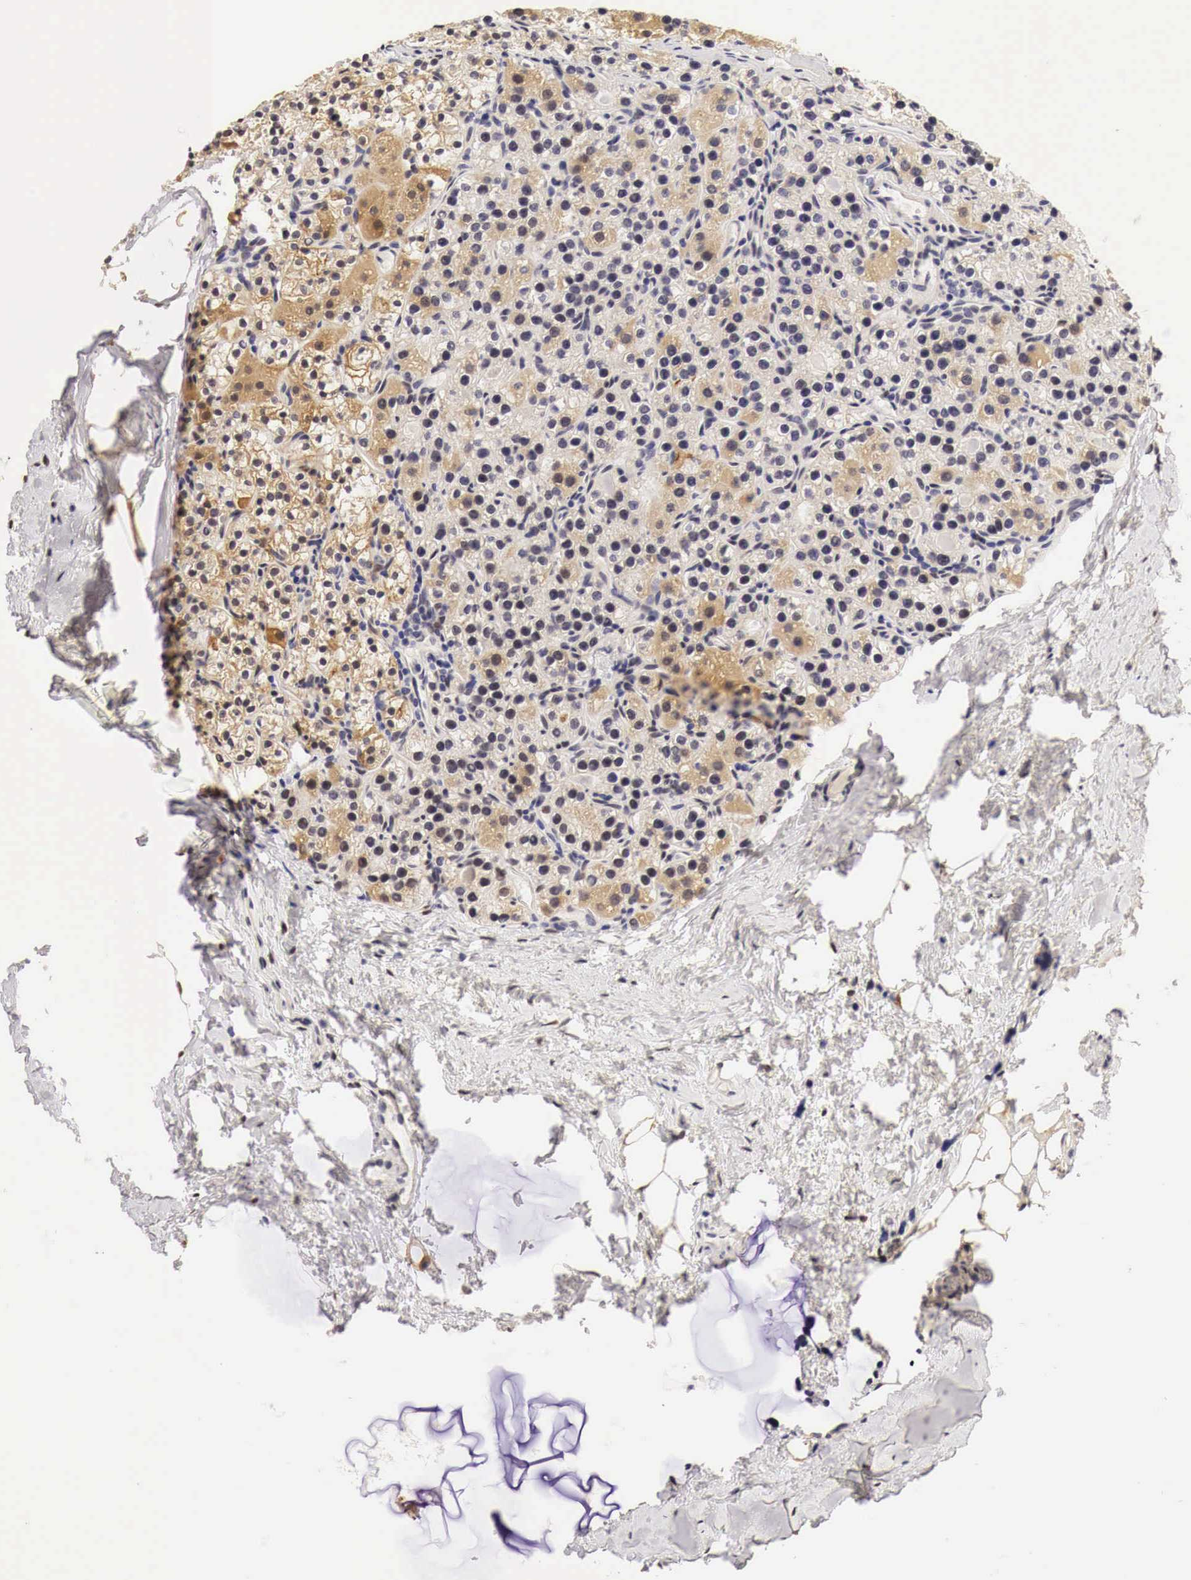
{"staining": {"intensity": "moderate", "quantity": "25%-75%", "location": "cytoplasmic/membranous,nuclear"}, "tissue": "parathyroid gland", "cell_type": "Glandular cells", "image_type": "normal", "snomed": [{"axis": "morphology", "description": "Normal tissue, NOS"}, {"axis": "topography", "description": "Parathyroid gland"}], "caption": "Immunohistochemistry of benign human parathyroid gland exhibits medium levels of moderate cytoplasmic/membranous,nuclear positivity in about 25%-75% of glandular cells.", "gene": "CASP3", "patient": {"sex": "female", "age": 54}}